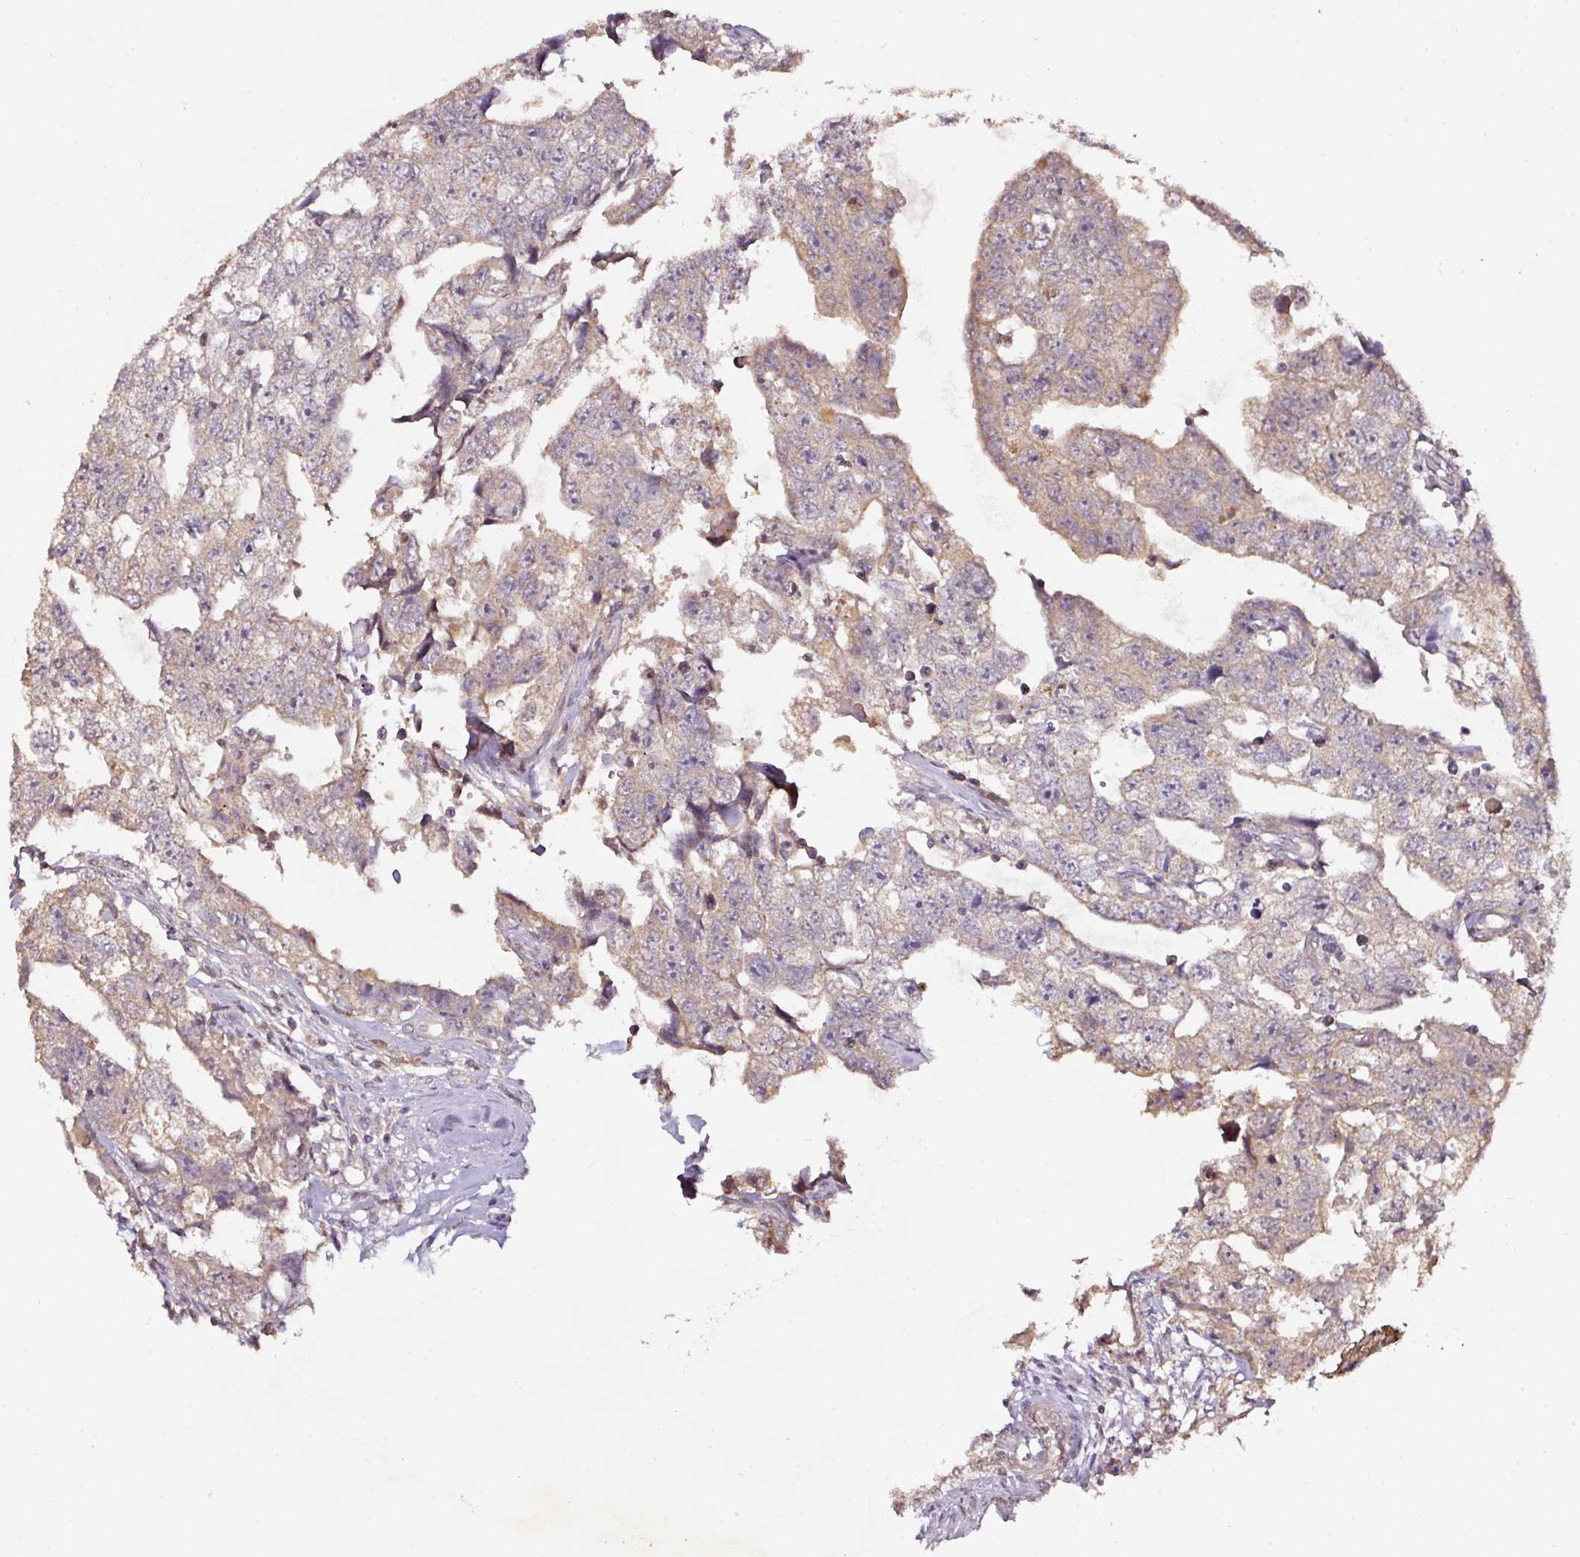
{"staining": {"intensity": "weak", "quantity": "25%-75%", "location": "cytoplasmic/membranous"}, "tissue": "testis cancer", "cell_type": "Tumor cells", "image_type": "cancer", "snomed": [{"axis": "morphology", "description": "Carcinoma, Embryonal, NOS"}, {"axis": "topography", "description": "Testis"}], "caption": "Immunohistochemical staining of embryonal carcinoma (testis) displays low levels of weak cytoplasmic/membranous staining in approximately 25%-75% of tumor cells.", "gene": "RPL38", "patient": {"sex": "male", "age": 22}}